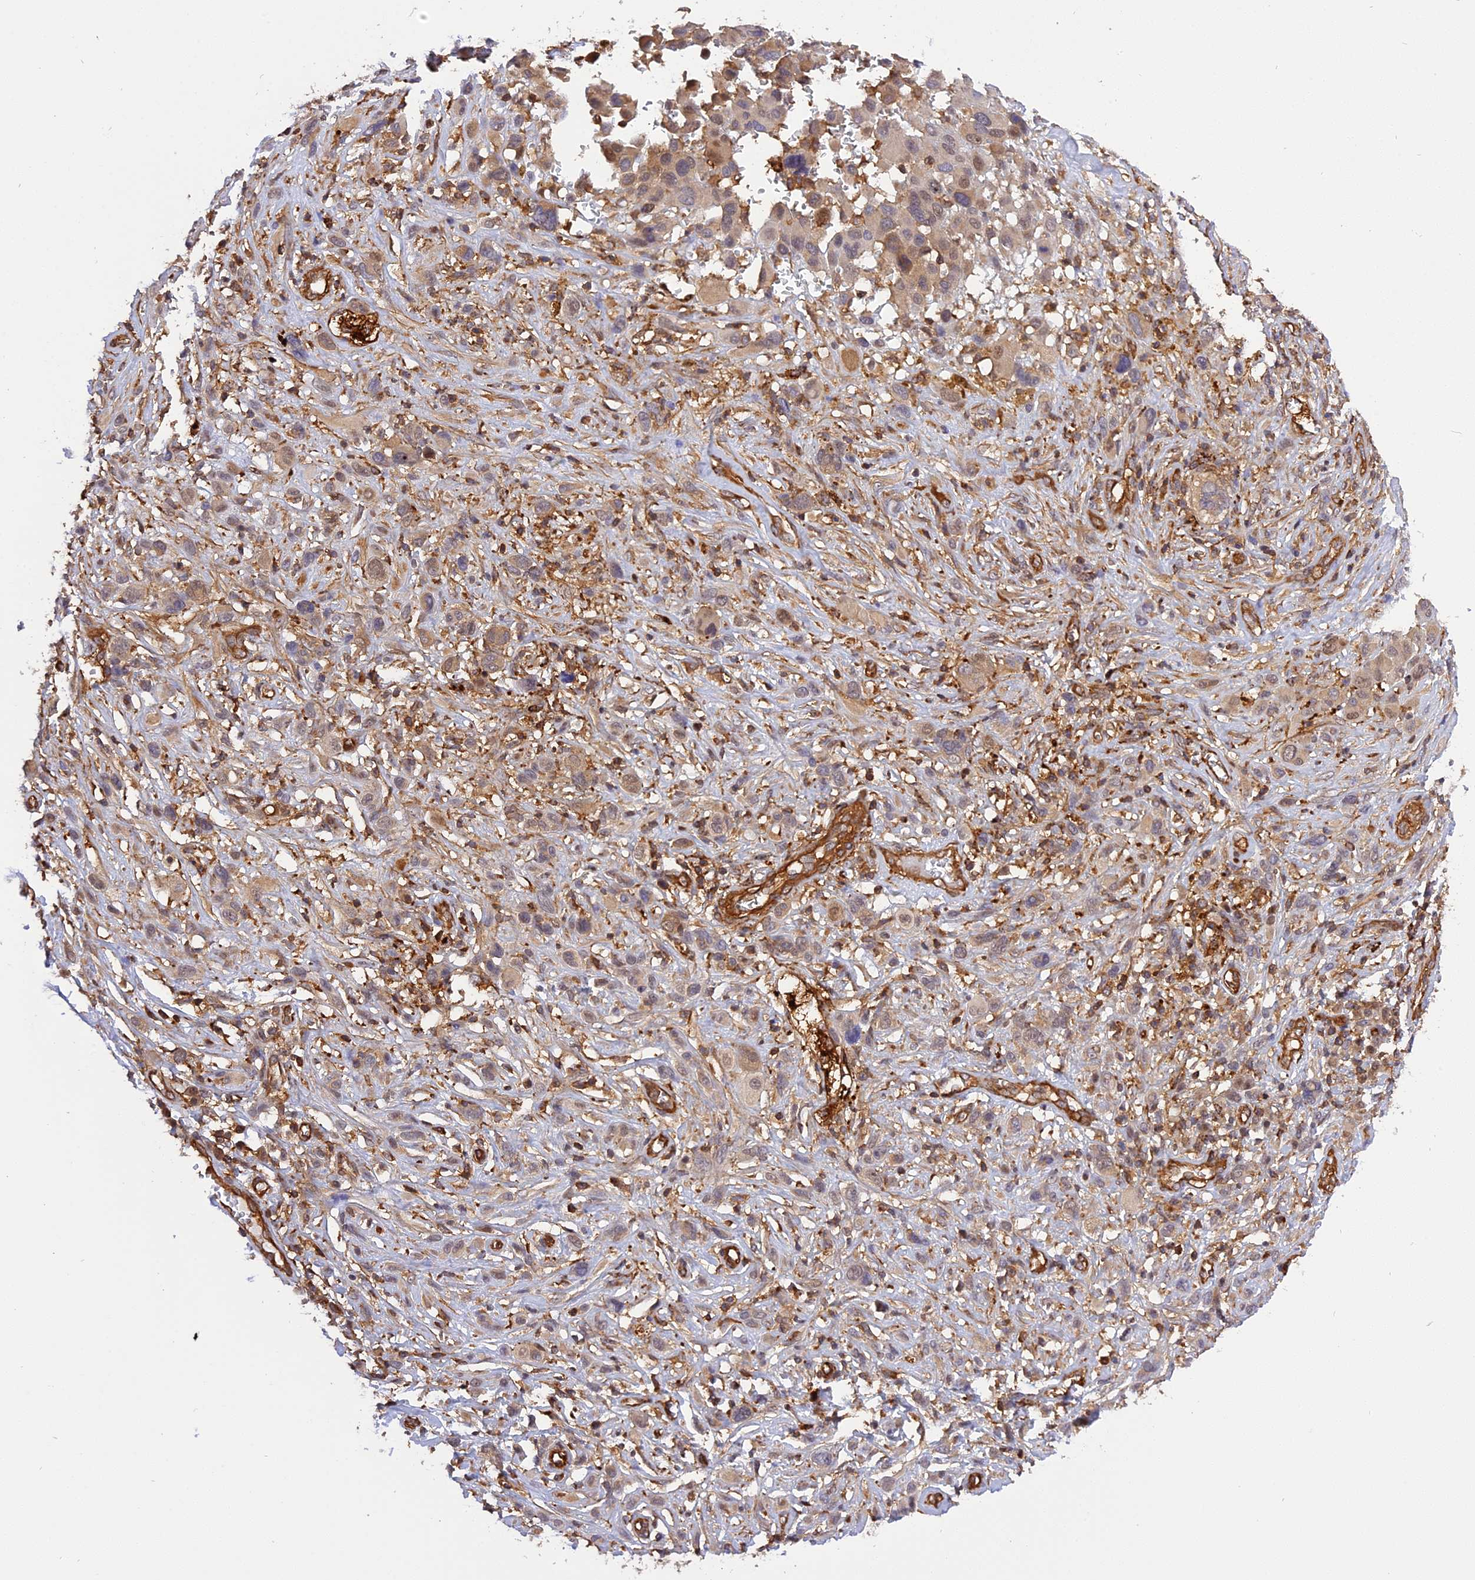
{"staining": {"intensity": "weak", "quantity": "<25%", "location": "cytoplasmic/membranous"}, "tissue": "melanoma", "cell_type": "Tumor cells", "image_type": "cancer", "snomed": [{"axis": "morphology", "description": "Malignant melanoma, NOS"}, {"axis": "topography", "description": "Skin of trunk"}], "caption": "DAB immunohistochemical staining of human melanoma displays no significant staining in tumor cells.", "gene": "C5orf22", "patient": {"sex": "male", "age": 71}}